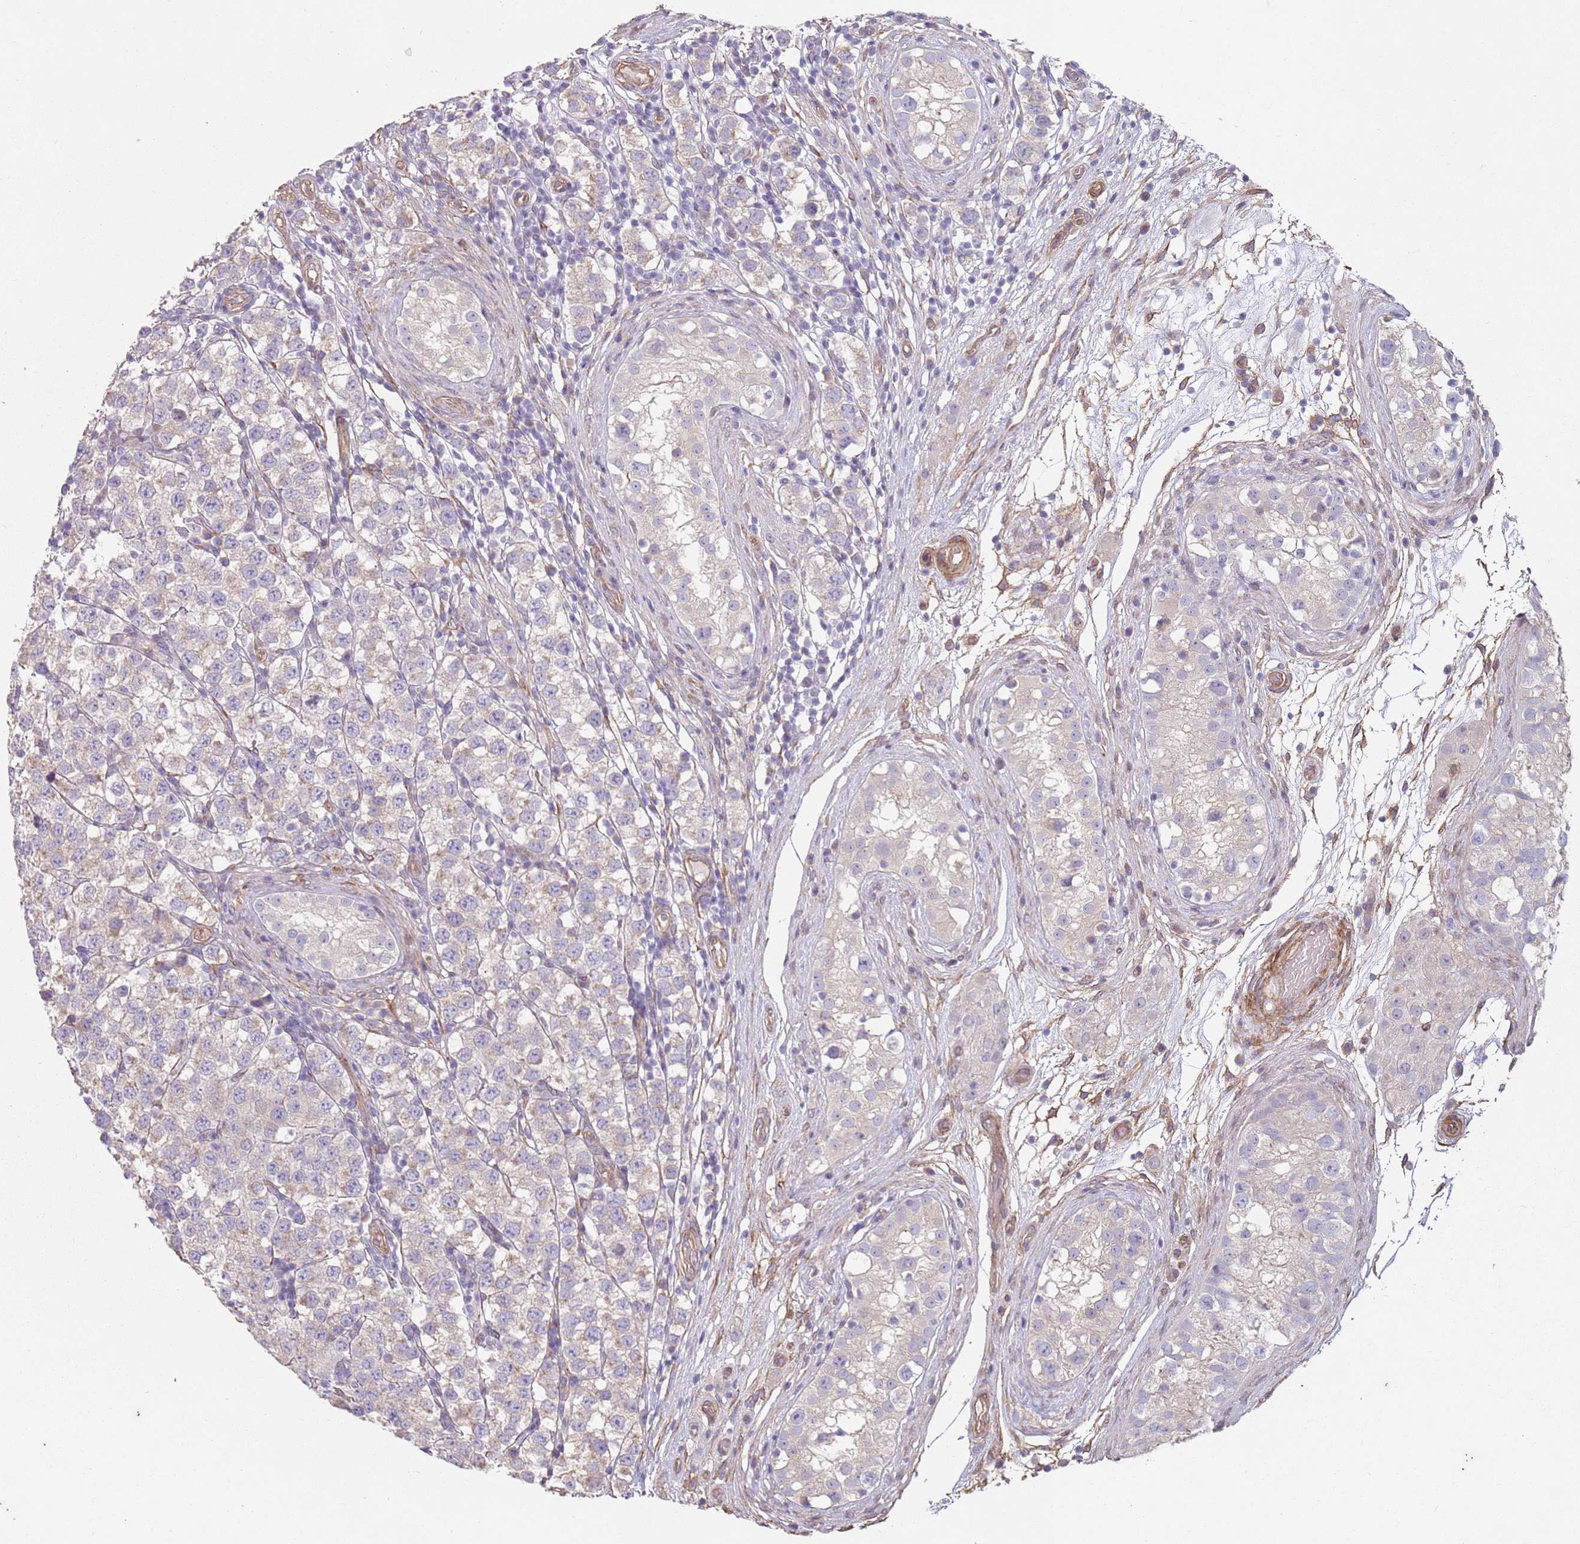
{"staining": {"intensity": "negative", "quantity": "none", "location": "none"}, "tissue": "testis cancer", "cell_type": "Tumor cells", "image_type": "cancer", "snomed": [{"axis": "morphology", "description": "Seminoma, NOS"}, {"axis": "topography", "description": "Testis"}], "caption": "IHC of human testis seminoma demonstrates no positivity in tumor cells.", "gene": "PHLPP2", "patient": {"sex": "male", "age": 34}}